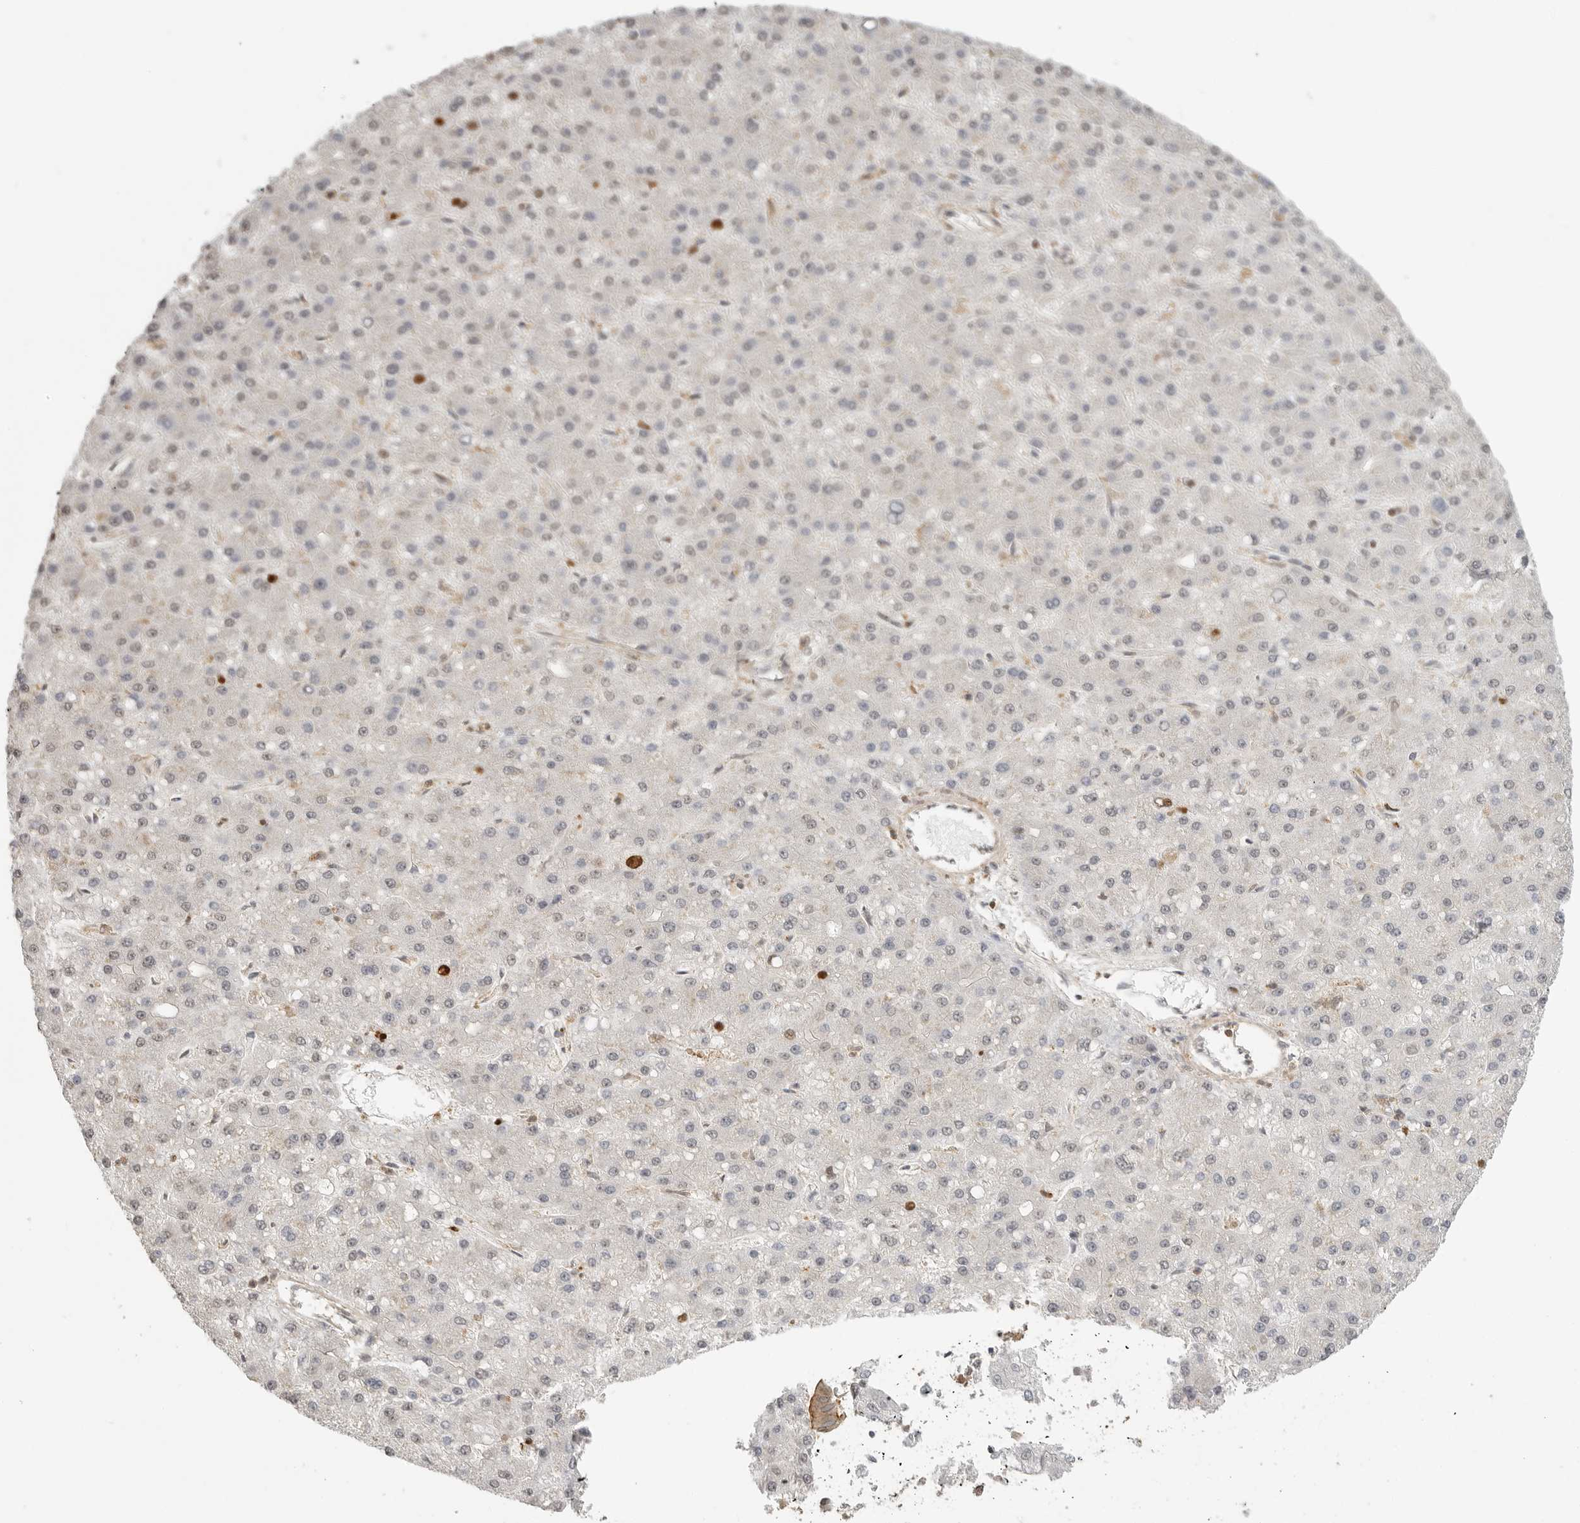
{"staining": {"intensity": "negative", "quantity": "none", "location": "none"}, "tissue": "liver cancer", "cell_type": "Tumor cells", "image_type": "cancer", "snomed": [{"axis": "morphology", "description": "Carcinoma, Hepatocellular, NOS"}, {"axis": "topography", "description": "Liver"}], "caption": "Immunohistochemistry (IHC) of human liver cancer exhibits no positivity in tumor cells.", "gene": "GPC2", "patient": {"sex": "male", "age": 67}}